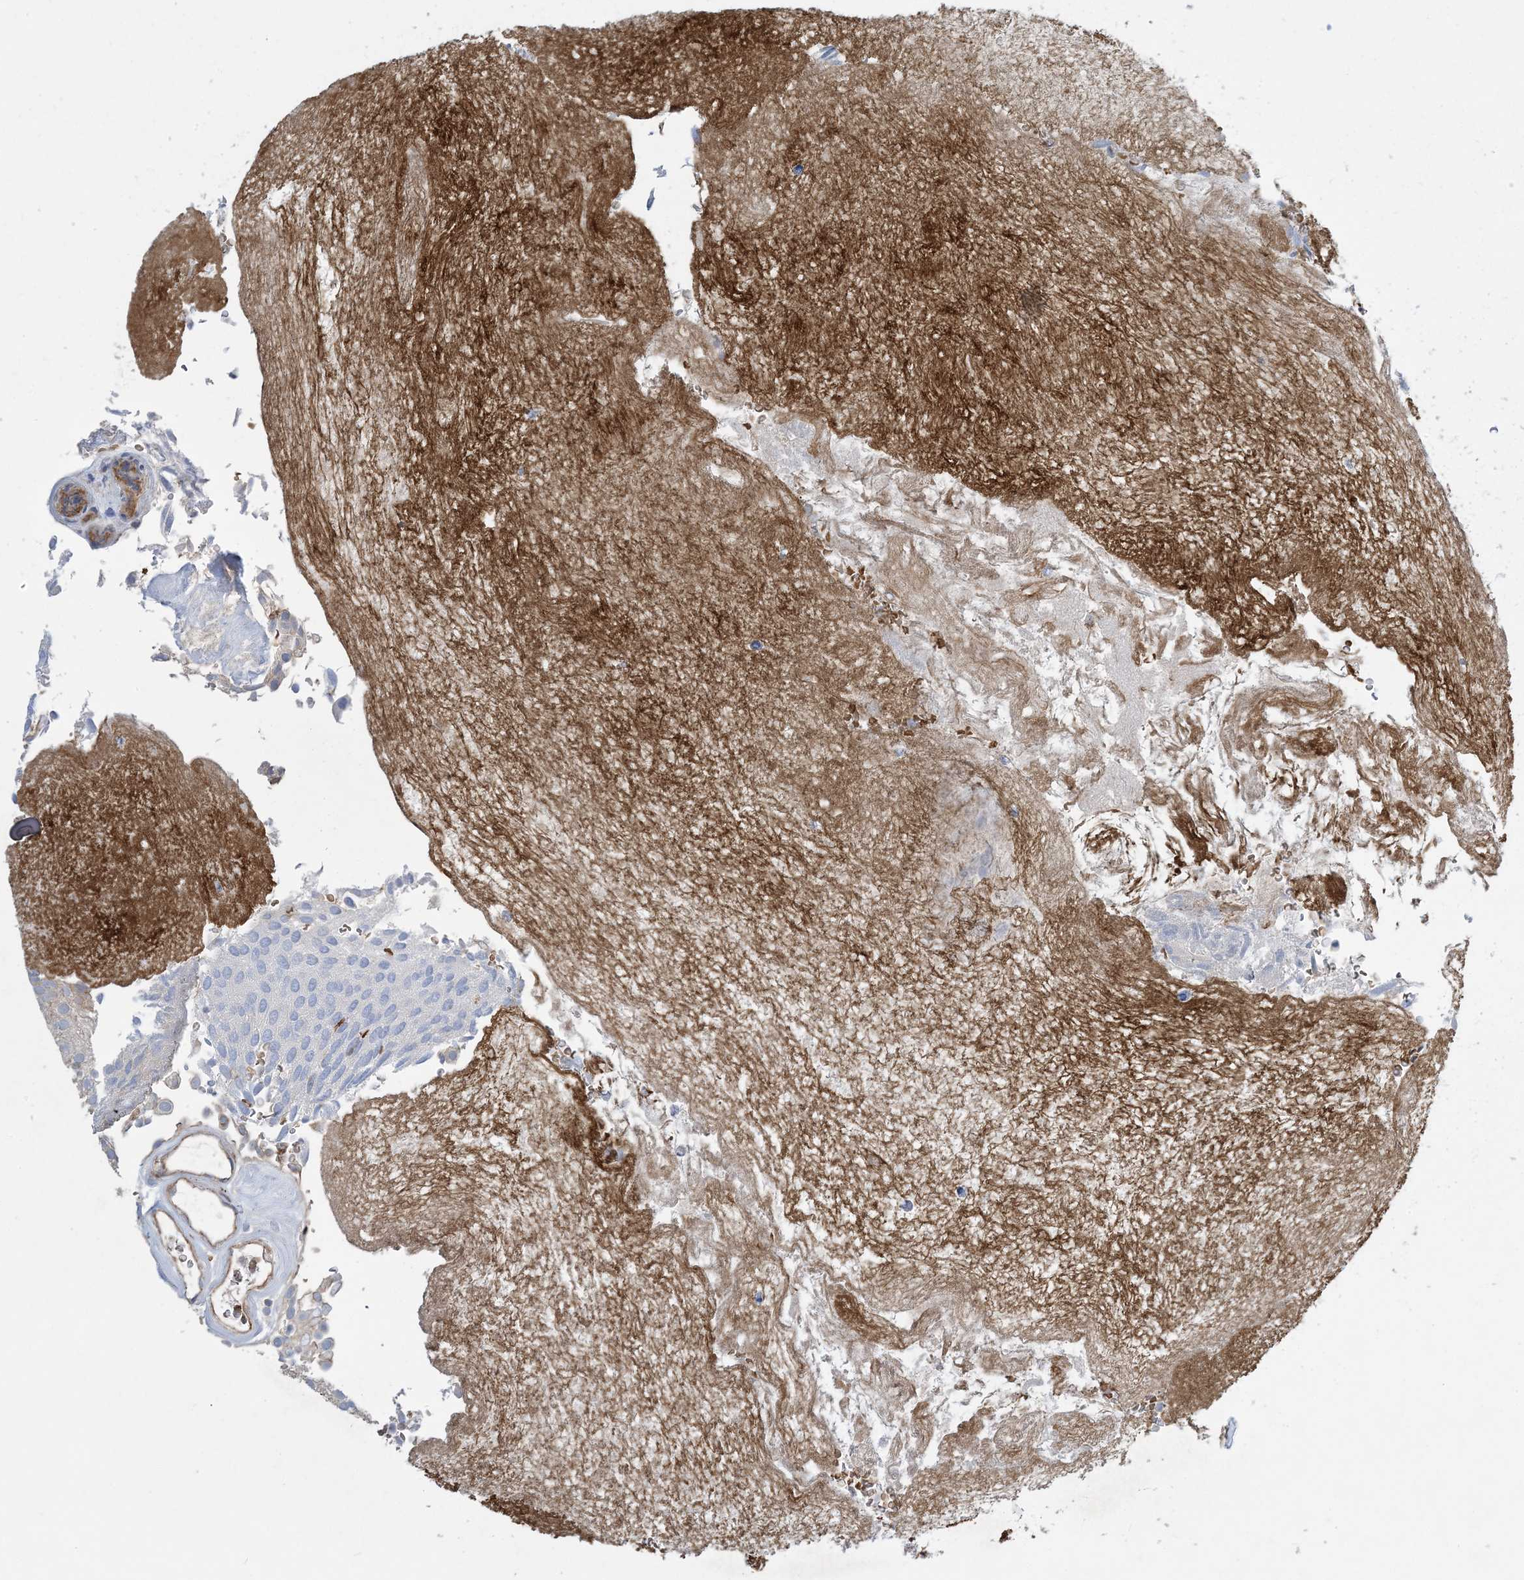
{"staining": {"intensity": "moderate", "quantity": "<25%", "location": "cytoplasmic/membranous"}, "tissue": "urothelial cancer", "cell_type": "Tumor cells", "image_type": "cancer", "snomed": [{"axis": "morphology", "description": "Urothelial carcinoma, Low grade"}, {"axis": "topography", "description": "Urinary bladder"}], "caption": "The photomicrograph reveals immunohistochemical staining of urothelial carcinoma (low-grade). There is moderate cytoplasmic/membranous staining is present in approximately <25% of tumor cells.", "gene": "AOC1", "patient": {"sex": "male", "age": 78}}